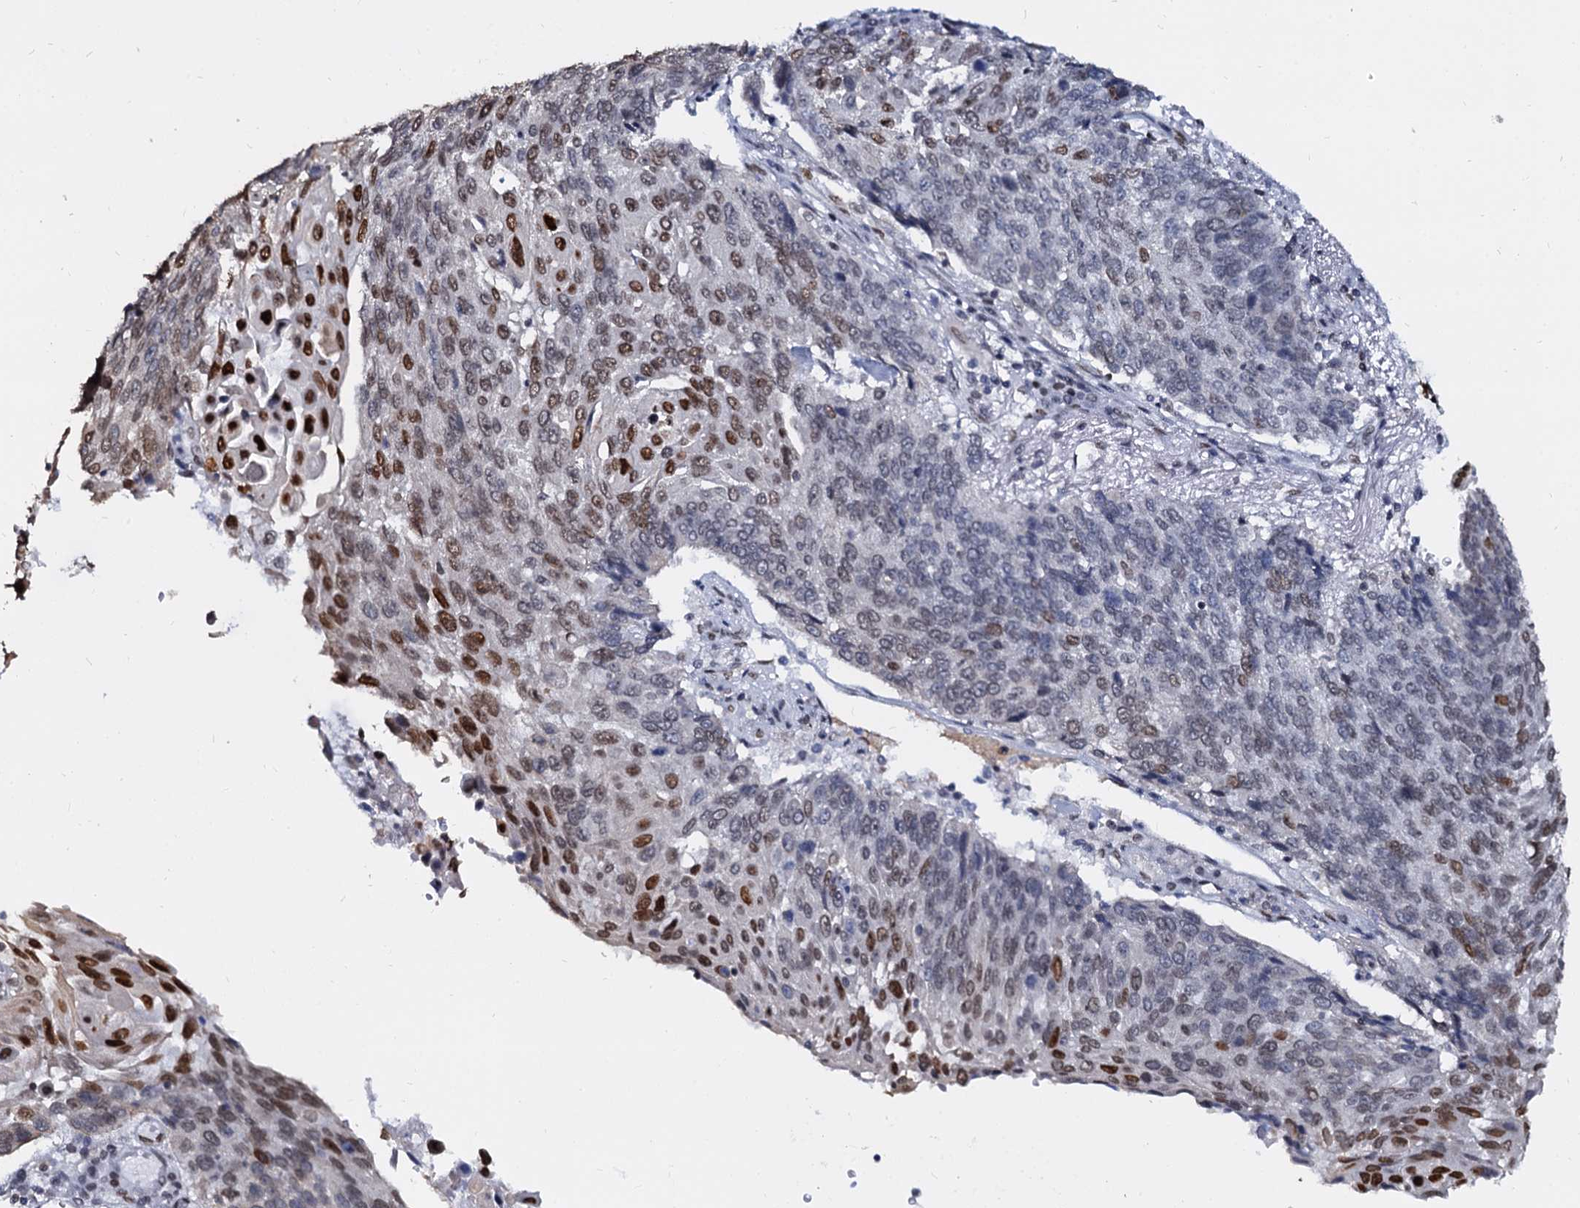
{"staining": {"intensity": "moderate", "quantity": "25%-75%", "location": "nuclear"}, "tissue": "lung cancer", "cell_type": "Tumor cells", "image_type": "cancer", "snomed": [{"axis": "morphology", "description": "Squamous cell carcinoma, NOS"}, {"axis": "topography", "description": "Lung"}], "caption": "Brown immunohistochemical staining in human lung cancer demonstrates moderate nuclear staining in about 25%-75% of tumor cells. Nuclei are stained in blue.", "gene": "CMAS", "patient": {"sex": "male", "age": 66}}